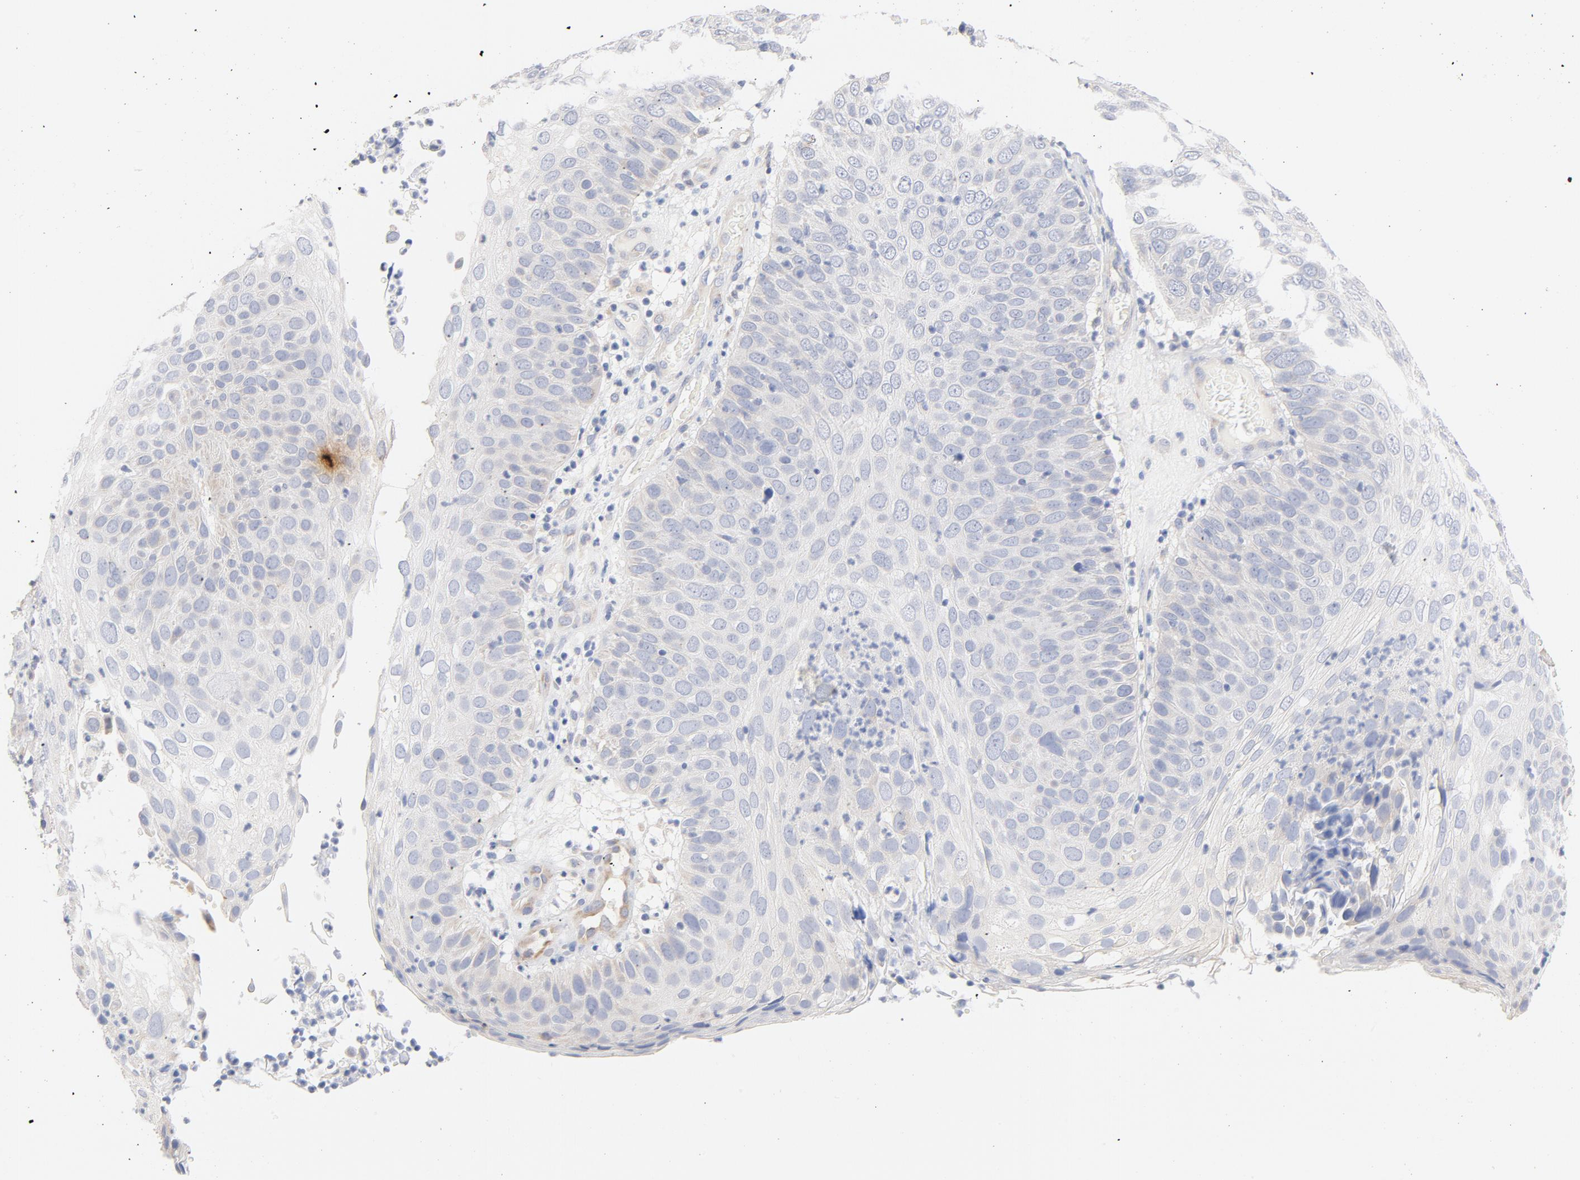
{"staining": {"intensity": "negative", "quantity": "none", "location": "none"}, "tissue": "skin cancer", "cell_type": "Tumor cells", "image_type": "cancer", "snomed": [{"axis": "morphology", "description": "Squamous cell carcinoma, NOS"}, {"axis": "topography", "description": "Skin"}], "caption": "IHC histopathology image of human skin cancer (squamous cell carcinoma) stained for a protein (brown), which shows no staining in tumor cells. (Stains: DAB (3,3'-diaminobenzidine) IHC with hematoxylin counter stain, Microscopy: brightfield microscopy at high magnification).", "gene": "TLR4", "patient": {"sex": "male", "age": 87}}